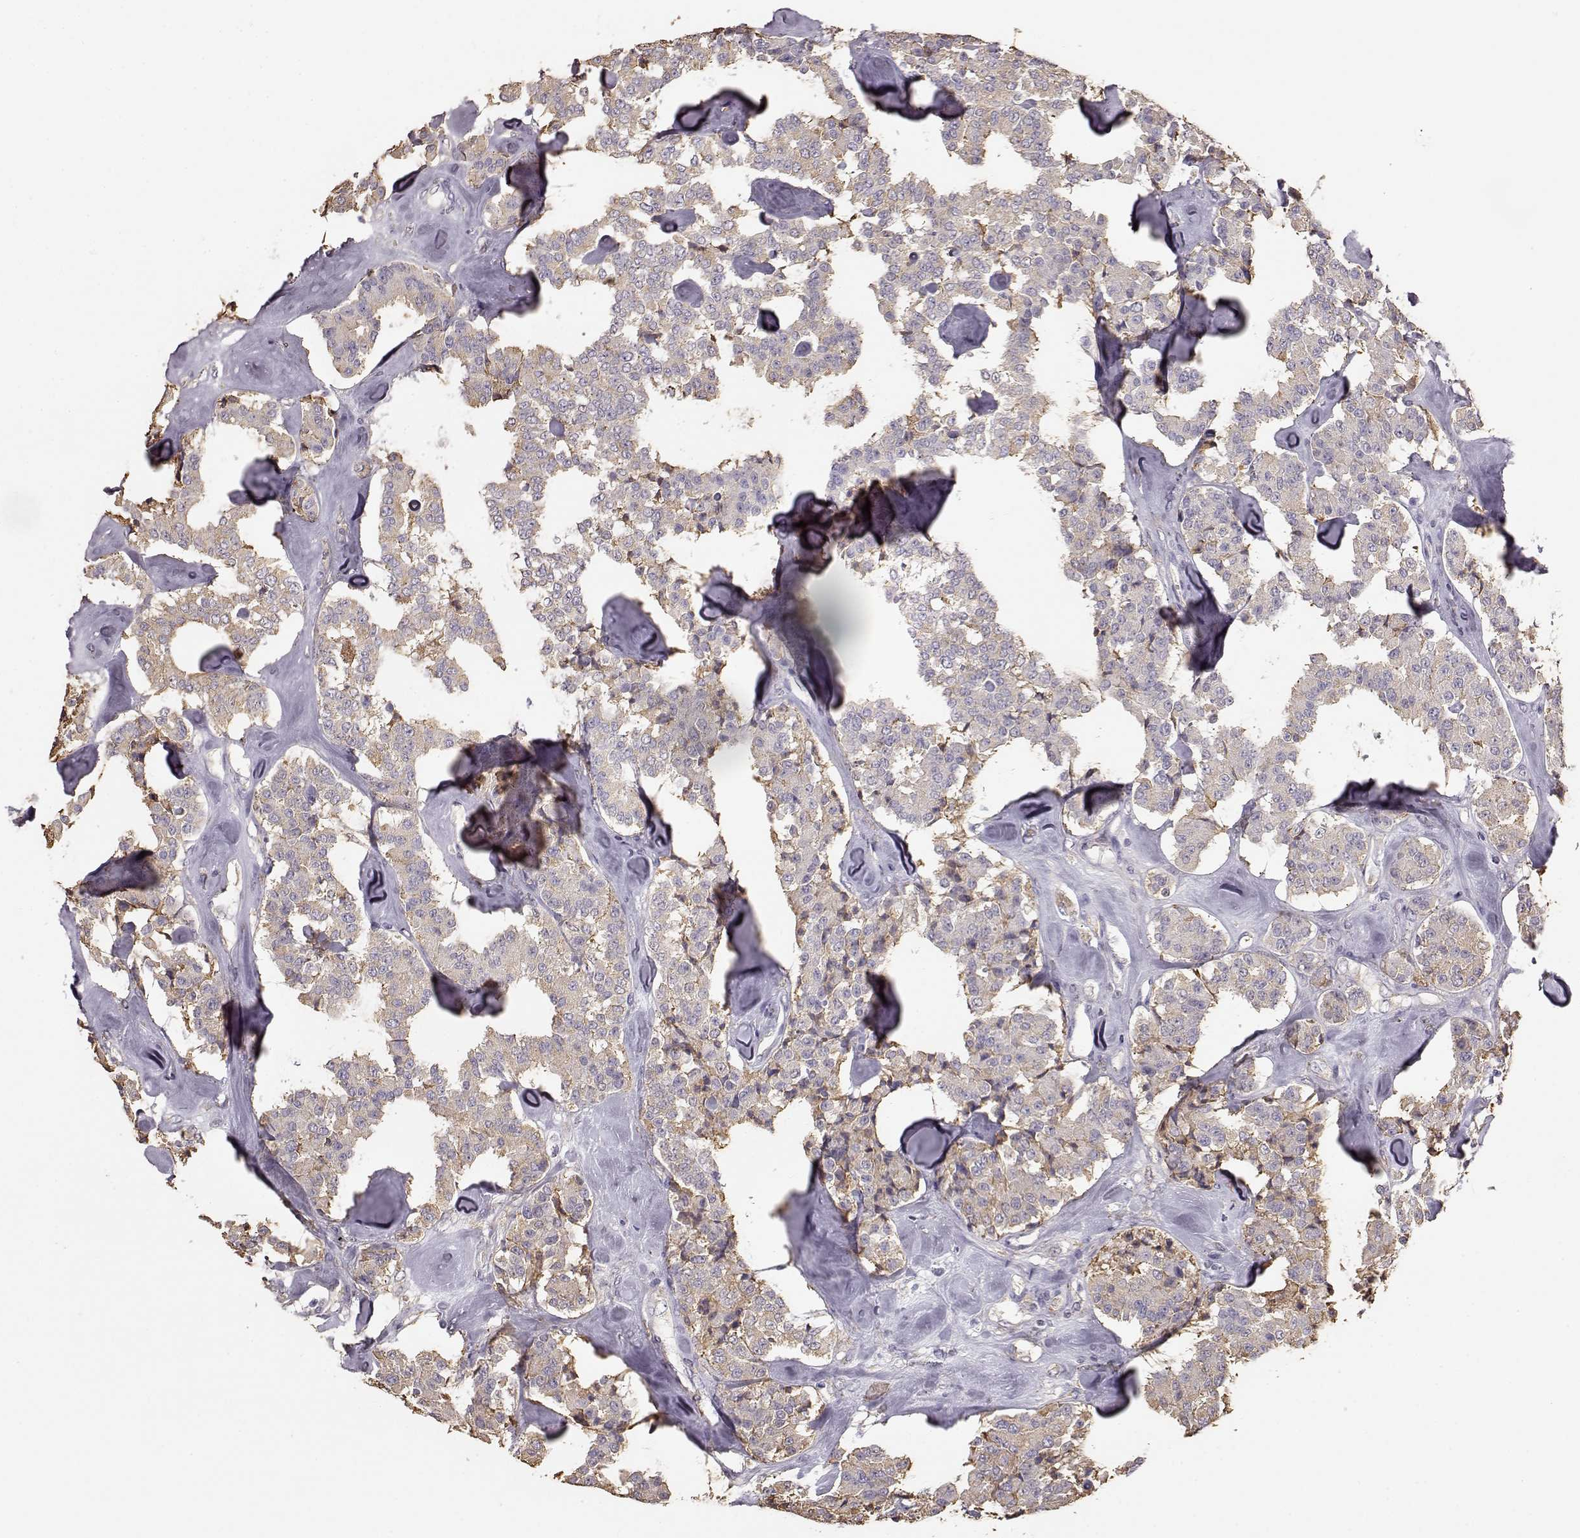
{"staining": {"intensity": "weak", "quantity": ">75%", "location": "cytoplasmic/membranous"}, "tissue": "carcinoid", "cell_type": "Tumor cells", "image_type": "cancer", "snomed": [{"axis": "morphology", "description": "Carcinoid, malignant, NOS"}, {"axis": "topography", "description": "Pancreas"}], "caption": "Brown immunohistochemical staining in human carcinoid exhibits weak cytoplasmic/membranous staining in about >75% of tumor cells.", "gene": "GABRG3", "patient": {"sex": "male", "age": 41}}